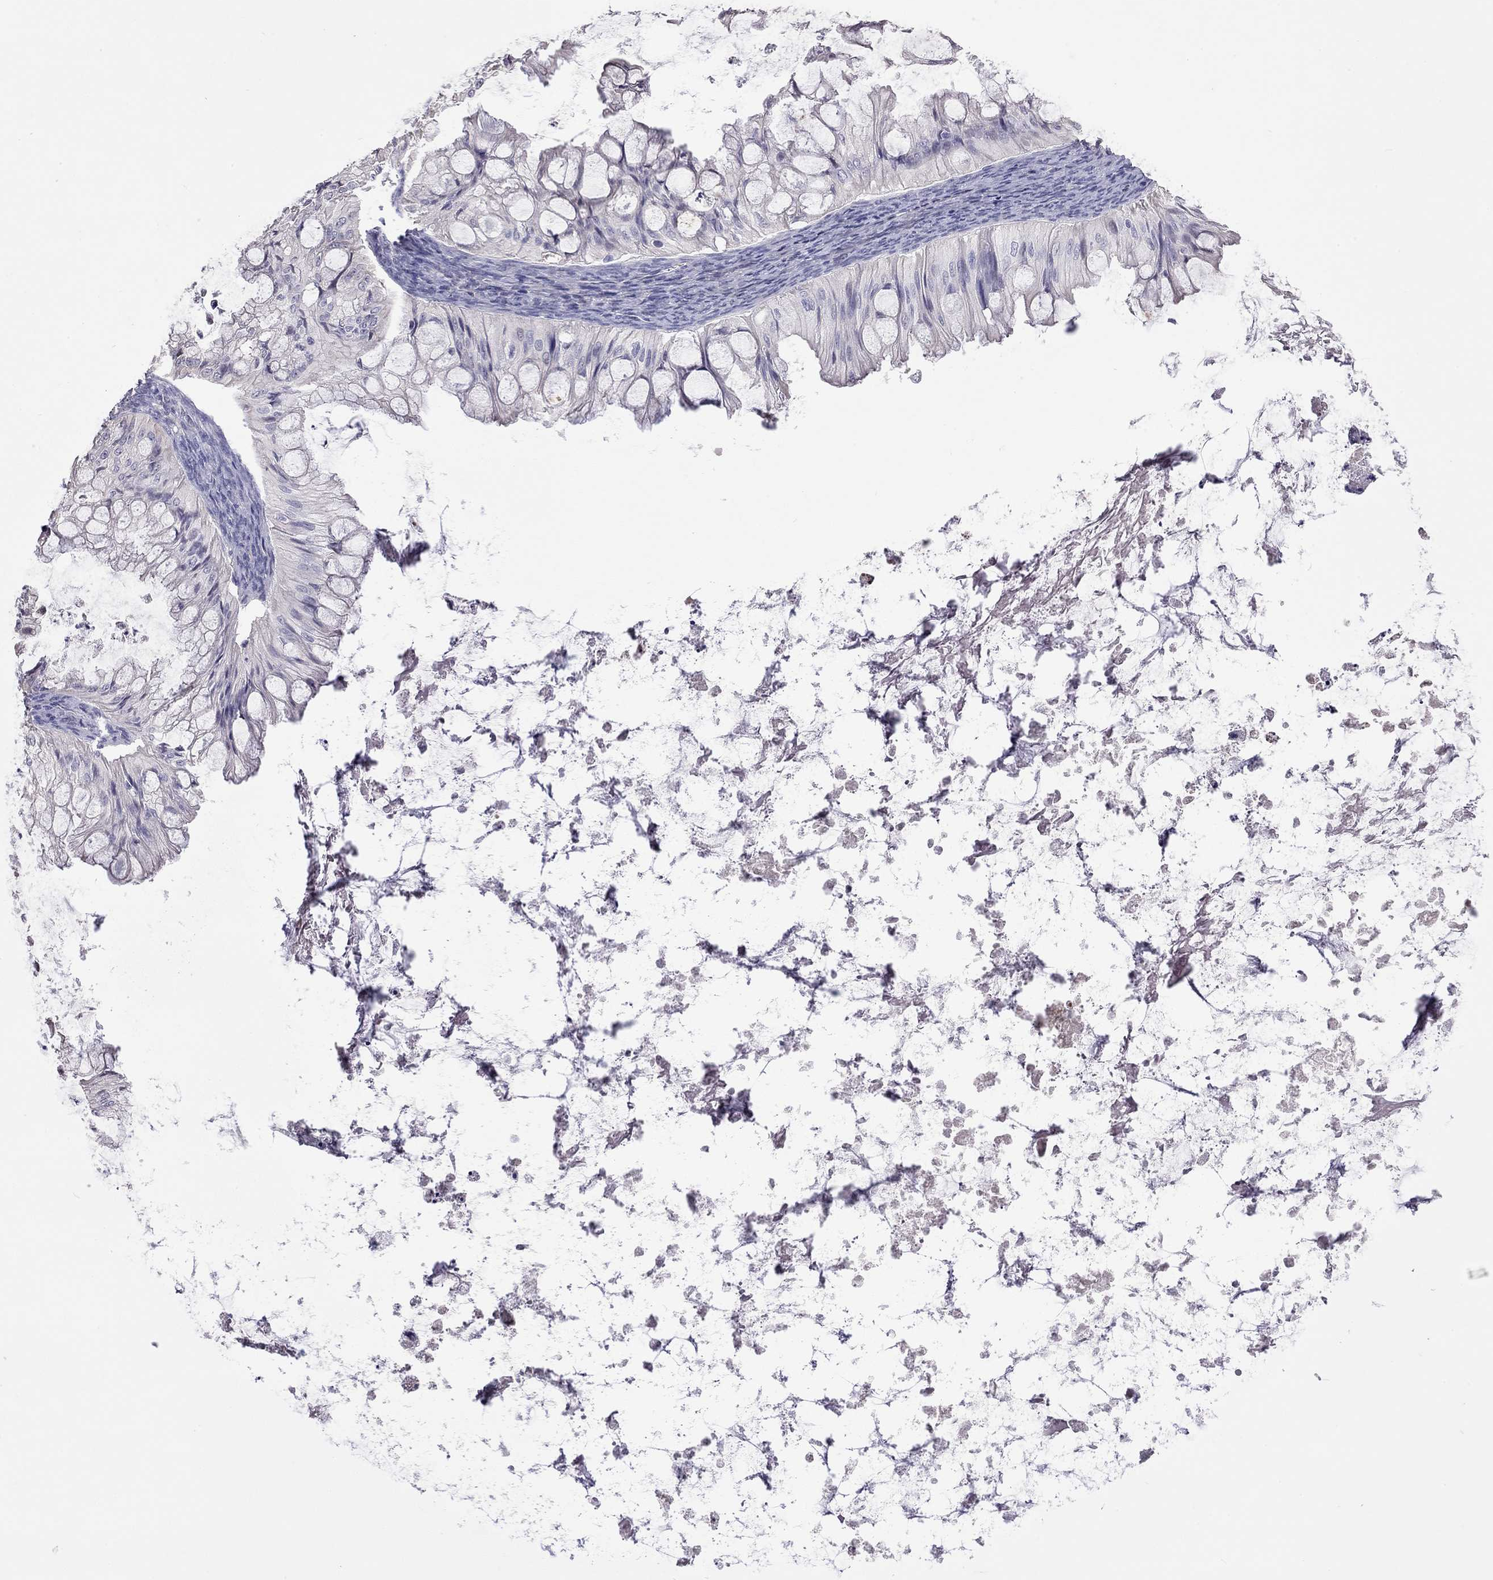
{"staining": {"intensity": "negative", "quantity": "none", "location": "none"}, "tissue": "ovarian cancer", "cell_type": "Tumor cells", "image_type": "cancer", "snomed": [{"axis": "morphology", "description": "Cystadenocarcinoma, mucinous, NOS"}, {"axis": "topography", "description": "Ovary"}], "caption": "Ovarian cancer stained for a protein using immunohistochemistry (IHC) exhibits no positivity tumor cells.", "gene": "FEZ1", "patient": {"sex": "female", "age": 57}}